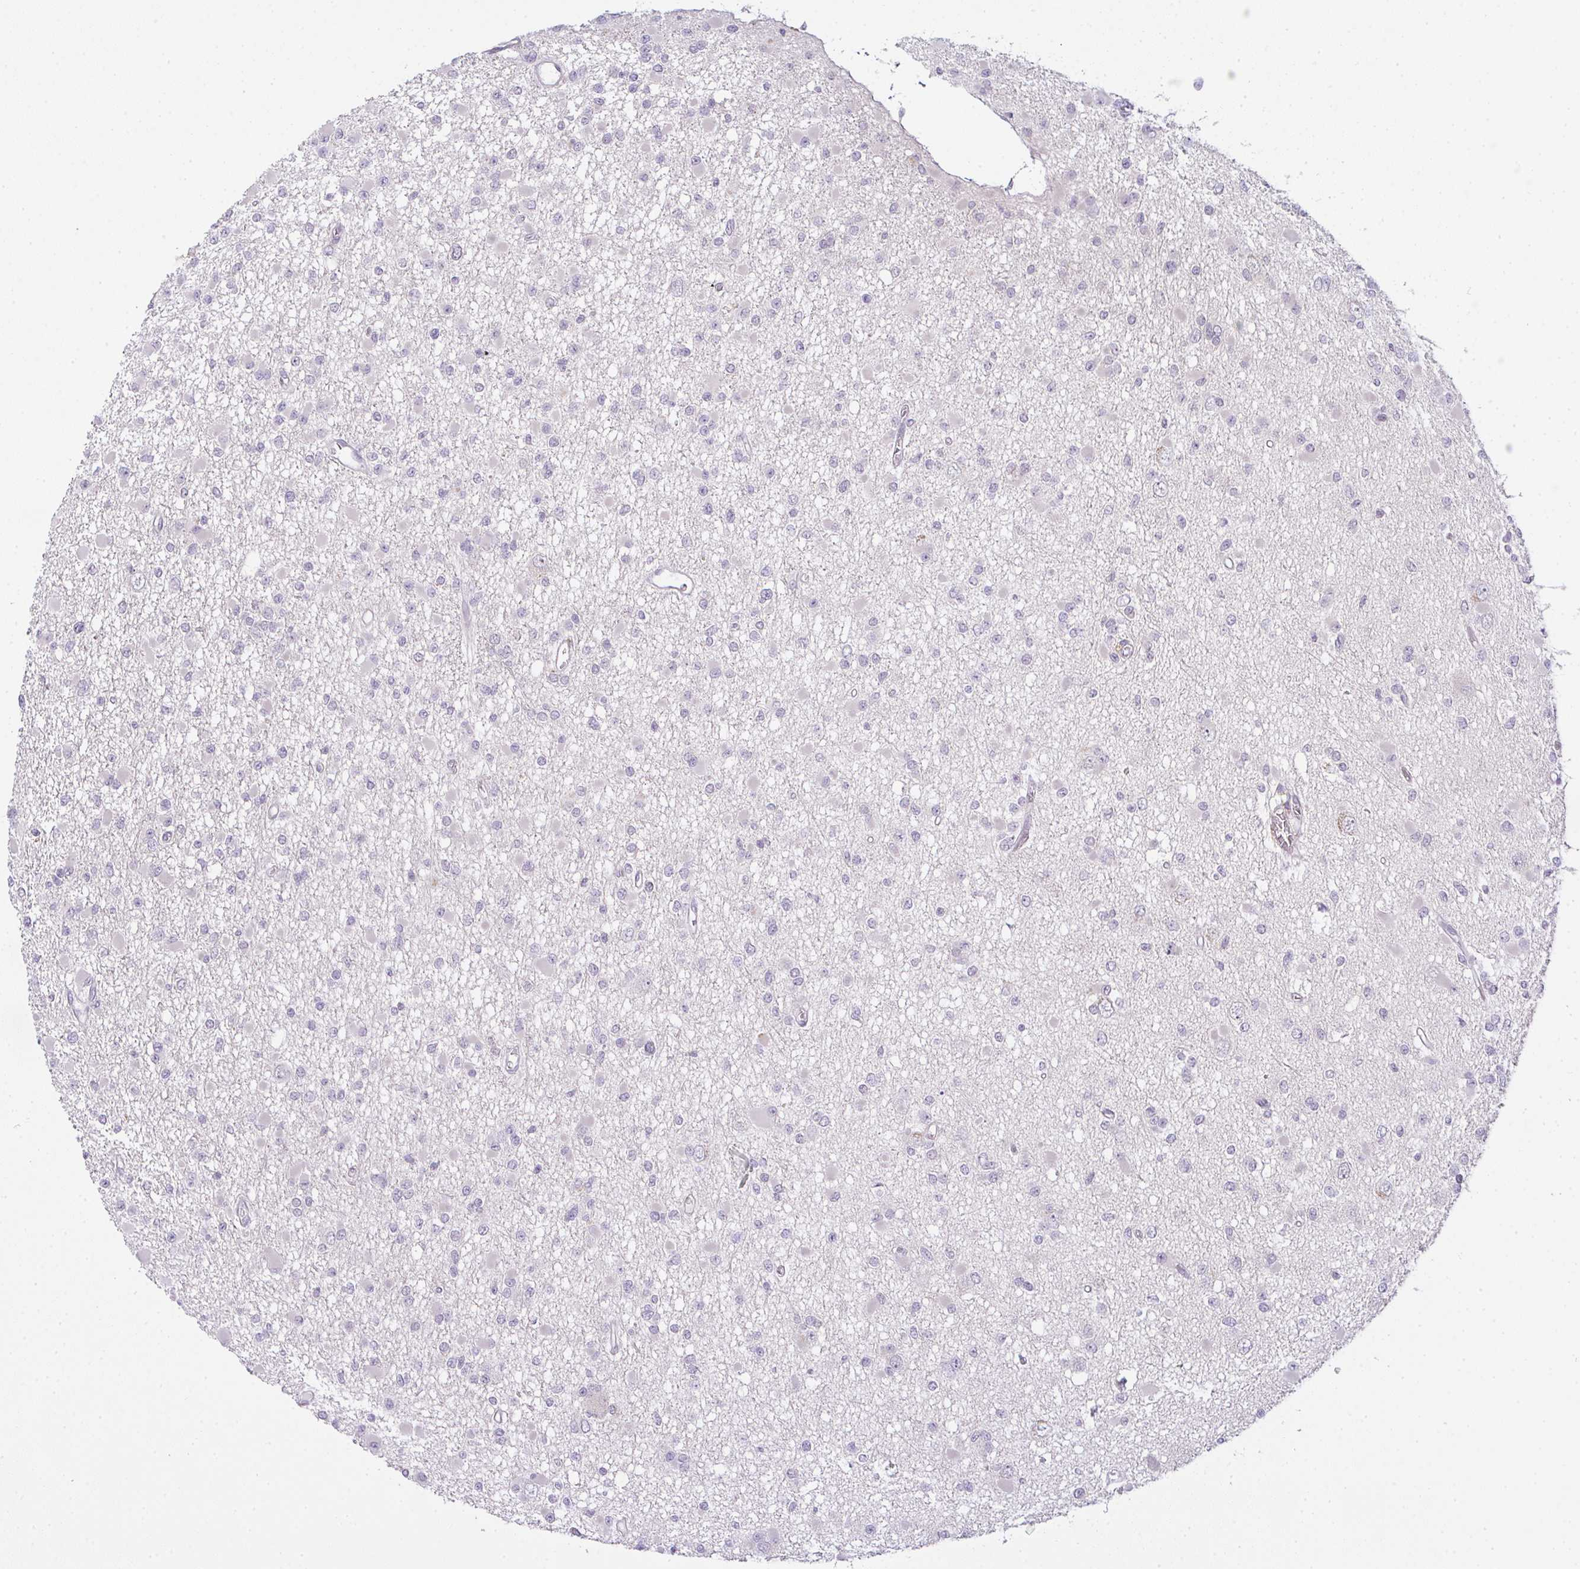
{"staining": {"intensity": "negative", "quantity": "none", "location": "none"}, "tissue": "glioma", "cell_type": "Tumor cells", "image_type": "cancer", "snomed": [{"axis": "morphology", "description": "Glioma, malignant, Low grade"}, {"axis": "topography", "description": "Brain"}], "caption": "Immunohistochemistry (IHC) photomicrograph of neoplastic tissue: human malignant glioma (low-grade) stained with DAB demonstrates no significant protein expression in tumor cells.", "gene": "CSE1L", "patient": {"sex": "female", "age": 22}}